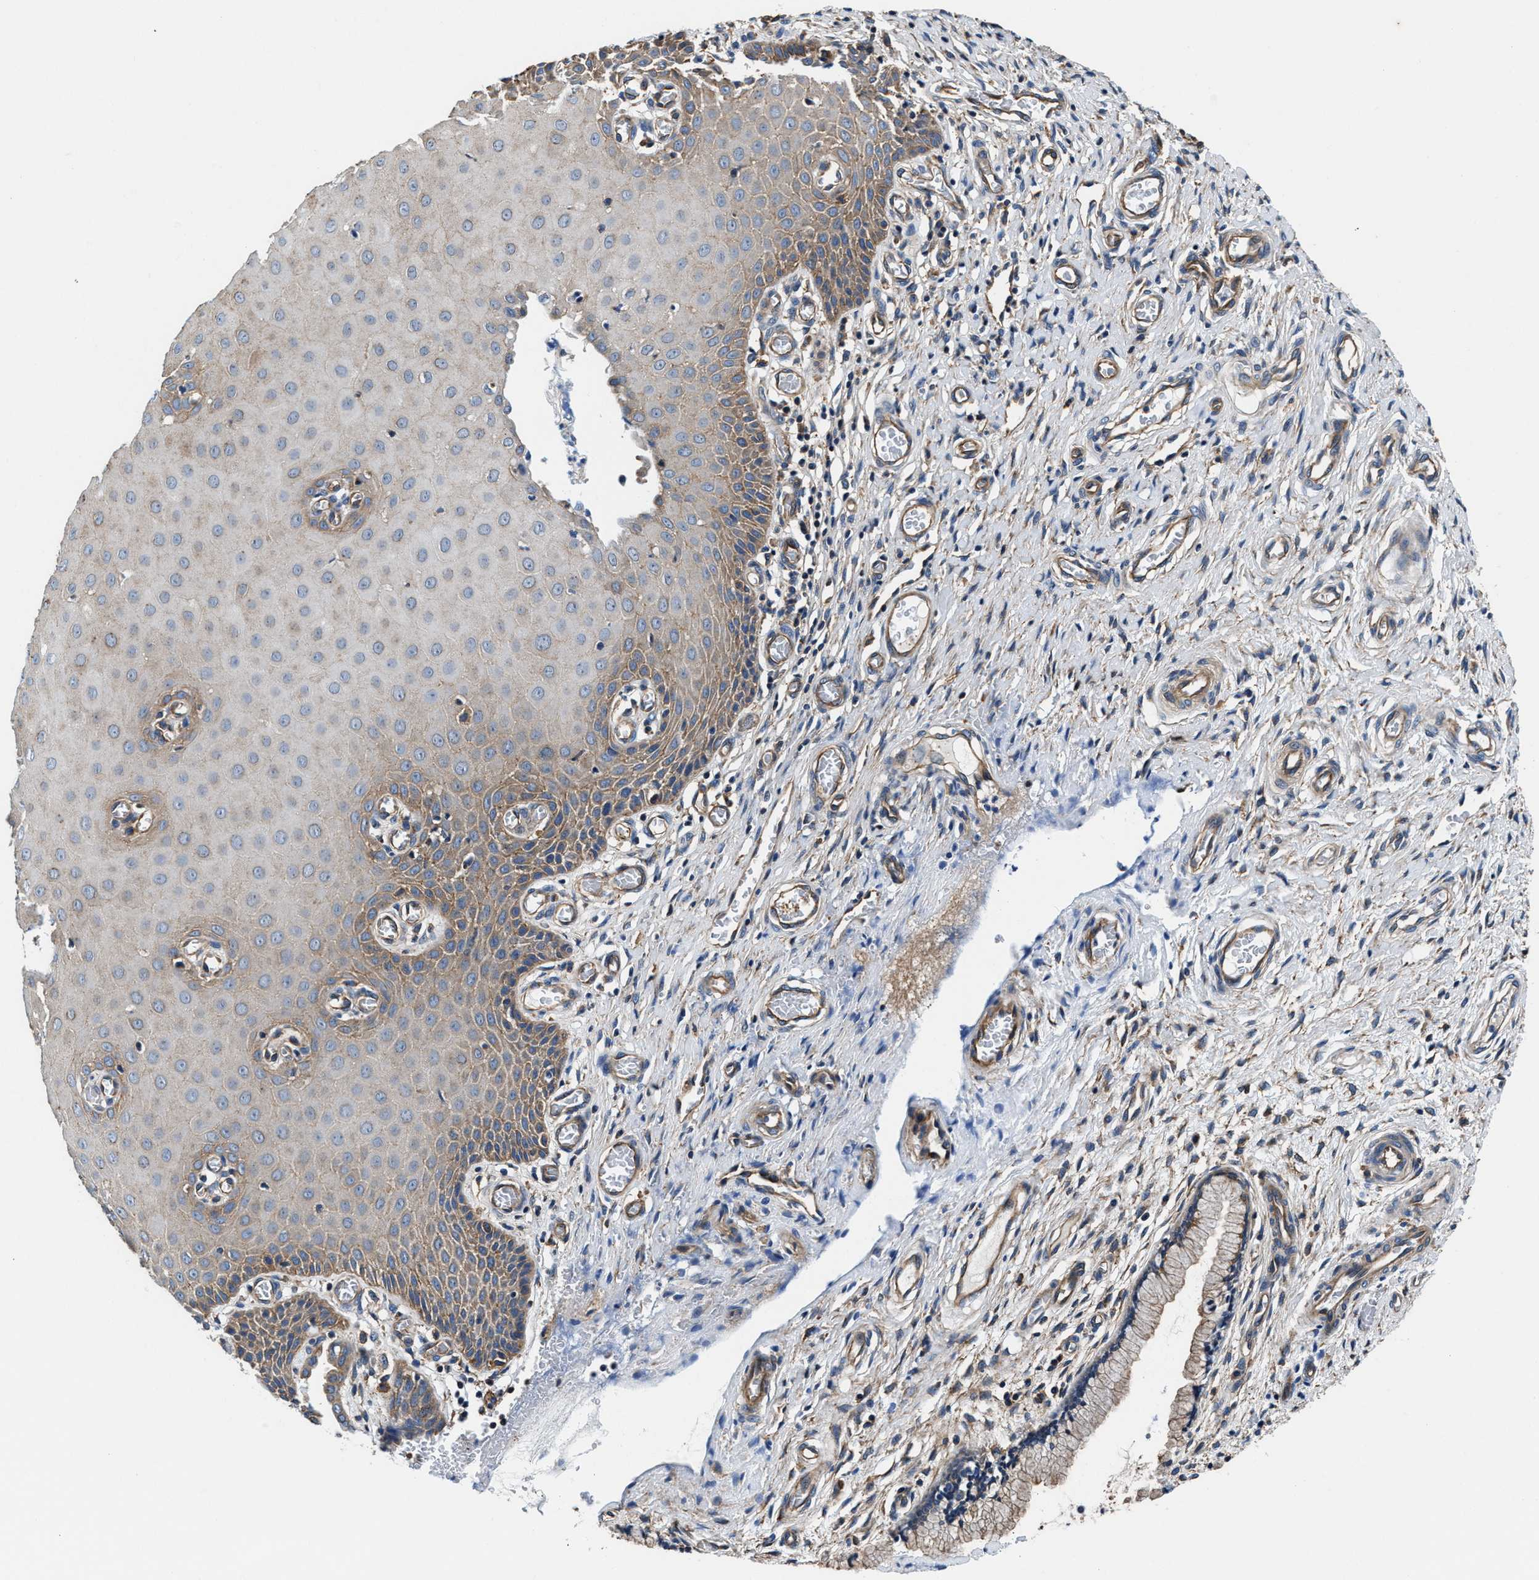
{"staining": {"intensity": "moderate", "quantity": ">75%", "location": "cytoplasmic/membranous"}, "tissue": "cervix", "cell_type": "Glandular cells", "image_type": "normal", "snomed": [{"axis": "morphology", "description": "Normal tissue, NOS"}, {"axis": "topography", "description": "Cervix"}], "caption": "Cervix stained with DAB immunohistochemistry (IHC) reveals medium levels of moderate cytoplasmic/membranous expression in about >75% of glandular cells. (DAB (3,3'-diaminobenzidine) IHC with brightfield microscopy, high magnification).", "gene": "PPP1R9B", "patient": {"sex": "female", "age": 55}}